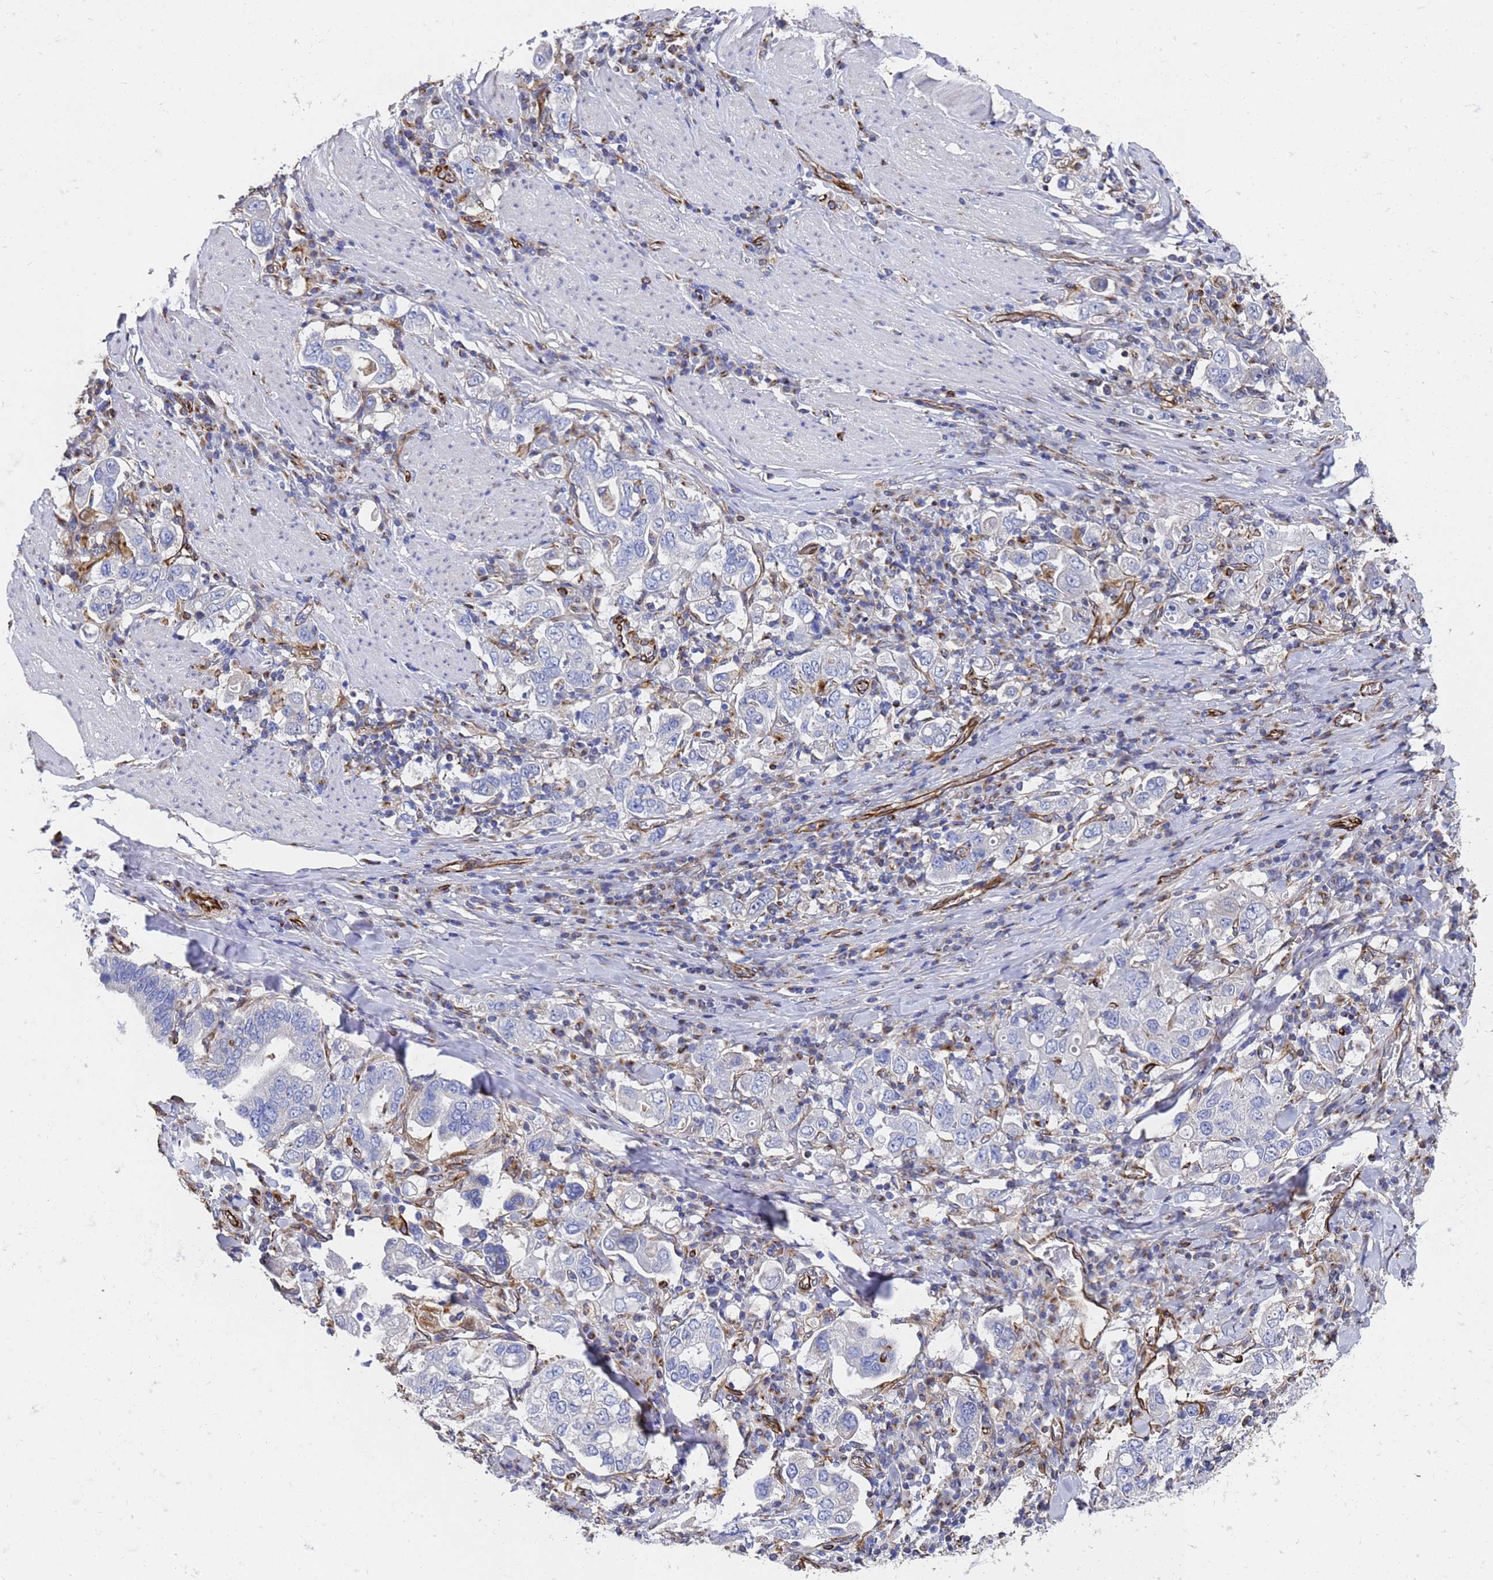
{"staining": {"intensity": "negative", "quantity": "none", "location": "none"}, "tissue": "stomach cancer", "cell_type": "Tumor cells", "image_type": "cancer", "snomed": [{"axis": "morphology", "description": "Adenocarcinoma, NOS"}, {"axis": "topography", "description": "Stomach, upper"}], "caption": "The histopathology image shows no staining of tumor cells in stomach cancer. (DAB immunohistochemistry, high magnification).", "gene": "SYT13", "patient": {"sex": "male", "age": 62}}